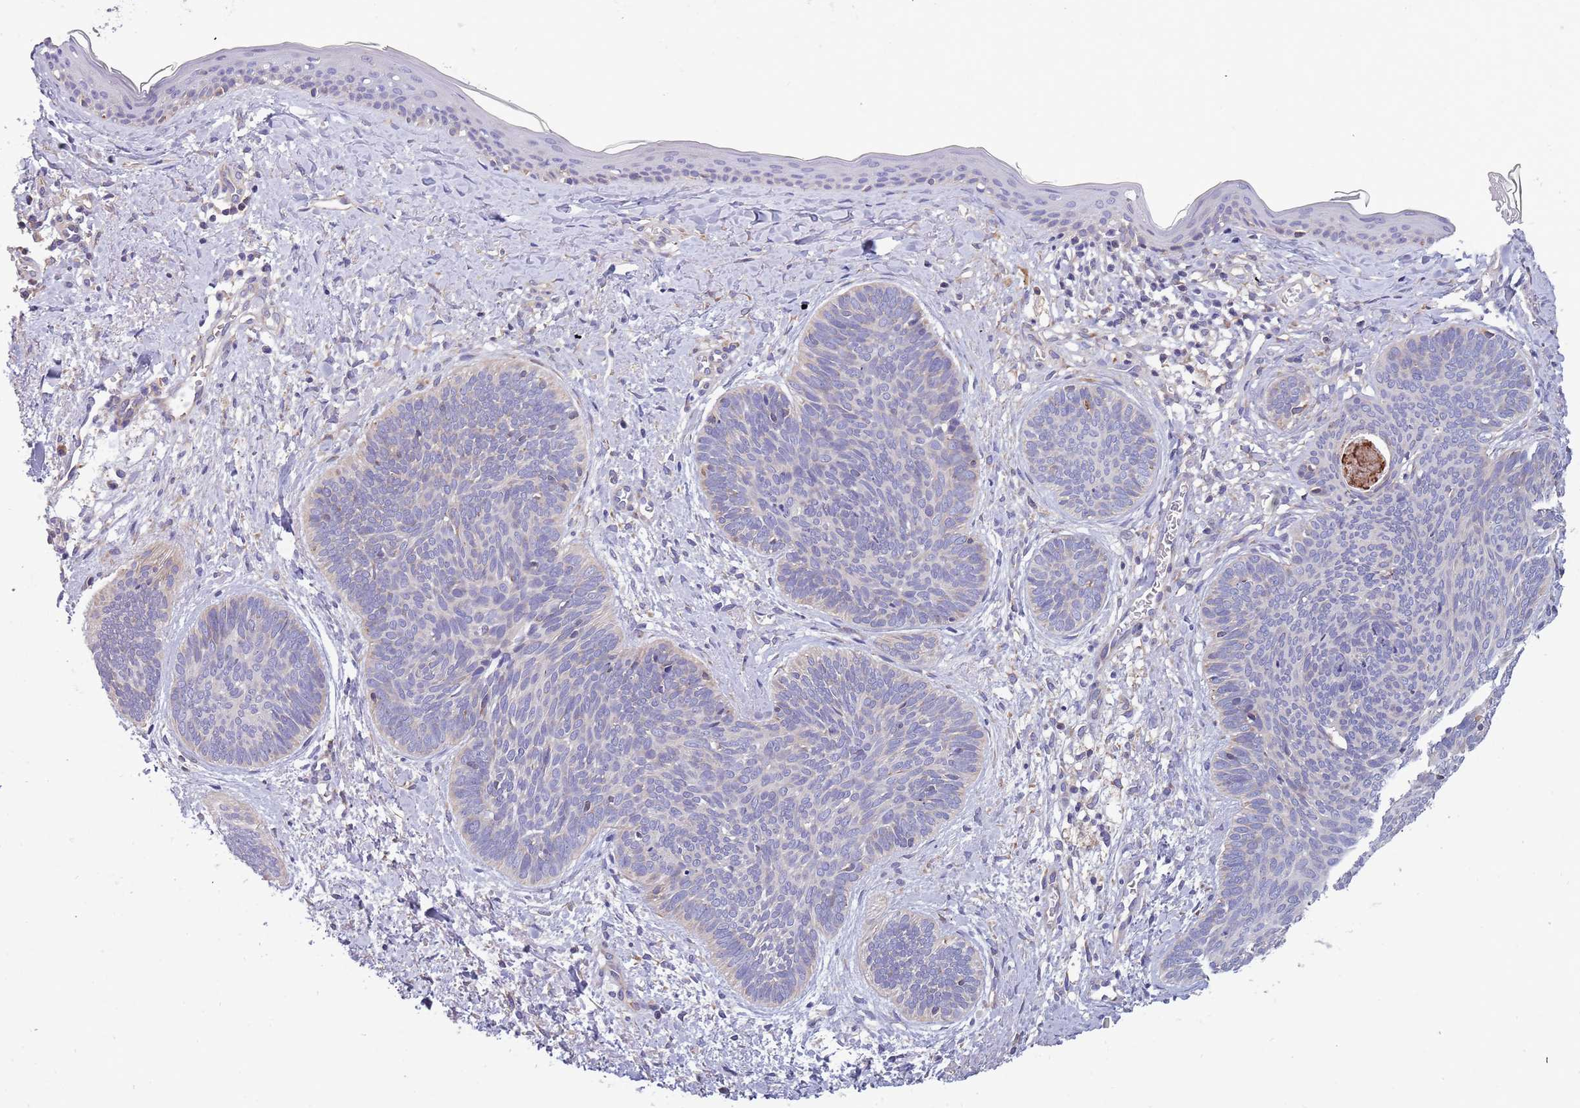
{"staining": {"intensity": "negative", "quantity": "none", "location": "none"}, "tissue": "skin cancer", "cell_type": "Tumor cells", "image_type": "cancer", "snomed": [{"axis": "morphology", "description": "Basal cell carcinoma"}, {"axis": "topography", "description": "Skin"}], "caption": "Immunohistochemistry (IHC) photomicrograph of neoplastic tissue: basal cell carcinoma (skin) stained with DAB displays no significant protein positivity in tumor cells.", "gene": "ARMCX6", "patient": {"sex": "female", "age": 81}}